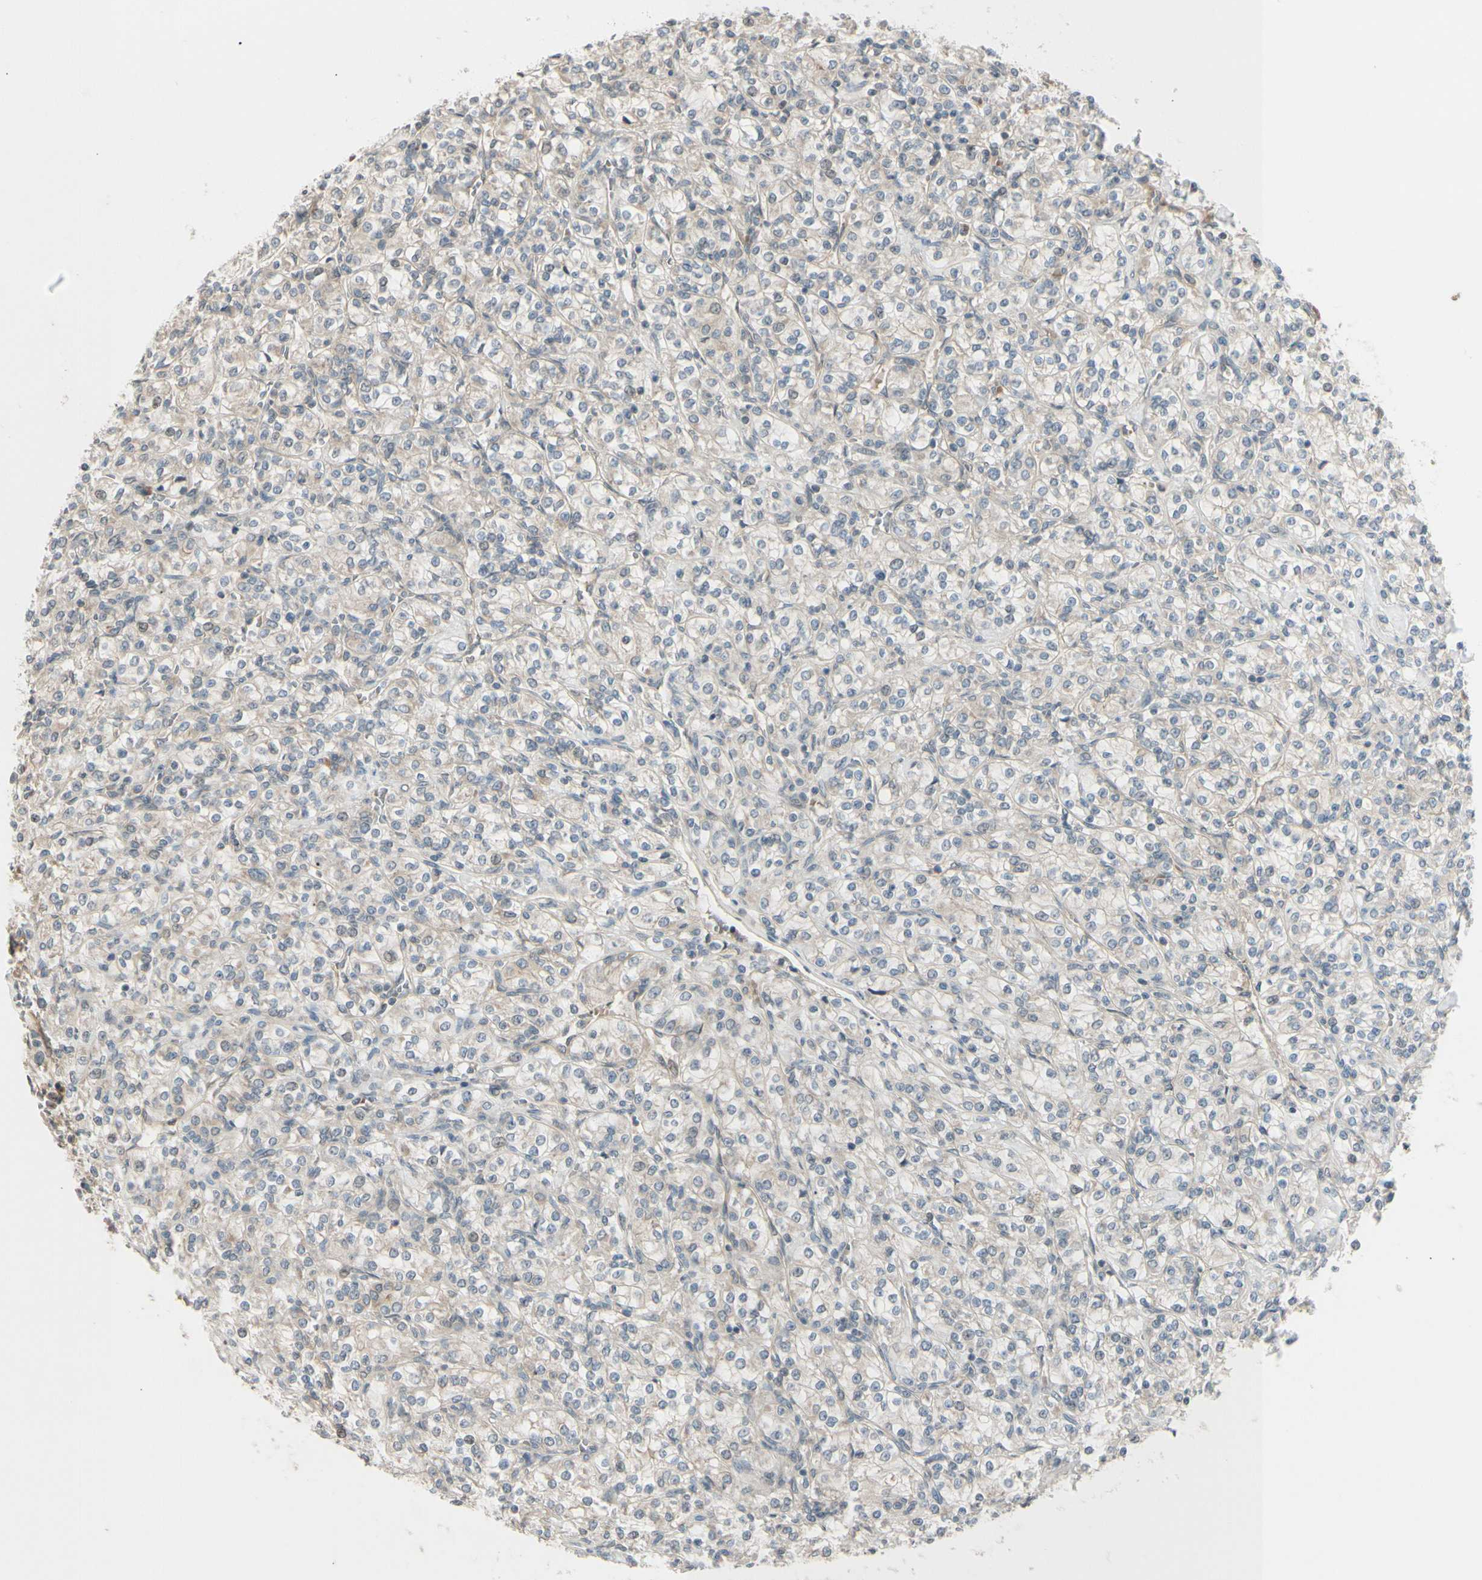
{"staining": {"intensity": "weak", "quantity": "25%-75%", "location": "cytoplasmic/membranous"}, "tissue": "renal cancer", "cell_type": "Tumor cells", "image_type": "cancer", "snomed": [{"axis": "morphology", "description": "Adenocarcinoma, NOS"}, {"axis": "topography", "description": "Kidney"}], "caption": "Immunohistochemical staining of renal cancer exhibits low levels of weak cytoplasmic/membranous protein expression in about 25%-75% of tumor cells.", "gene": "FGF10", "patient": {"sex": "male", "age": 77}}